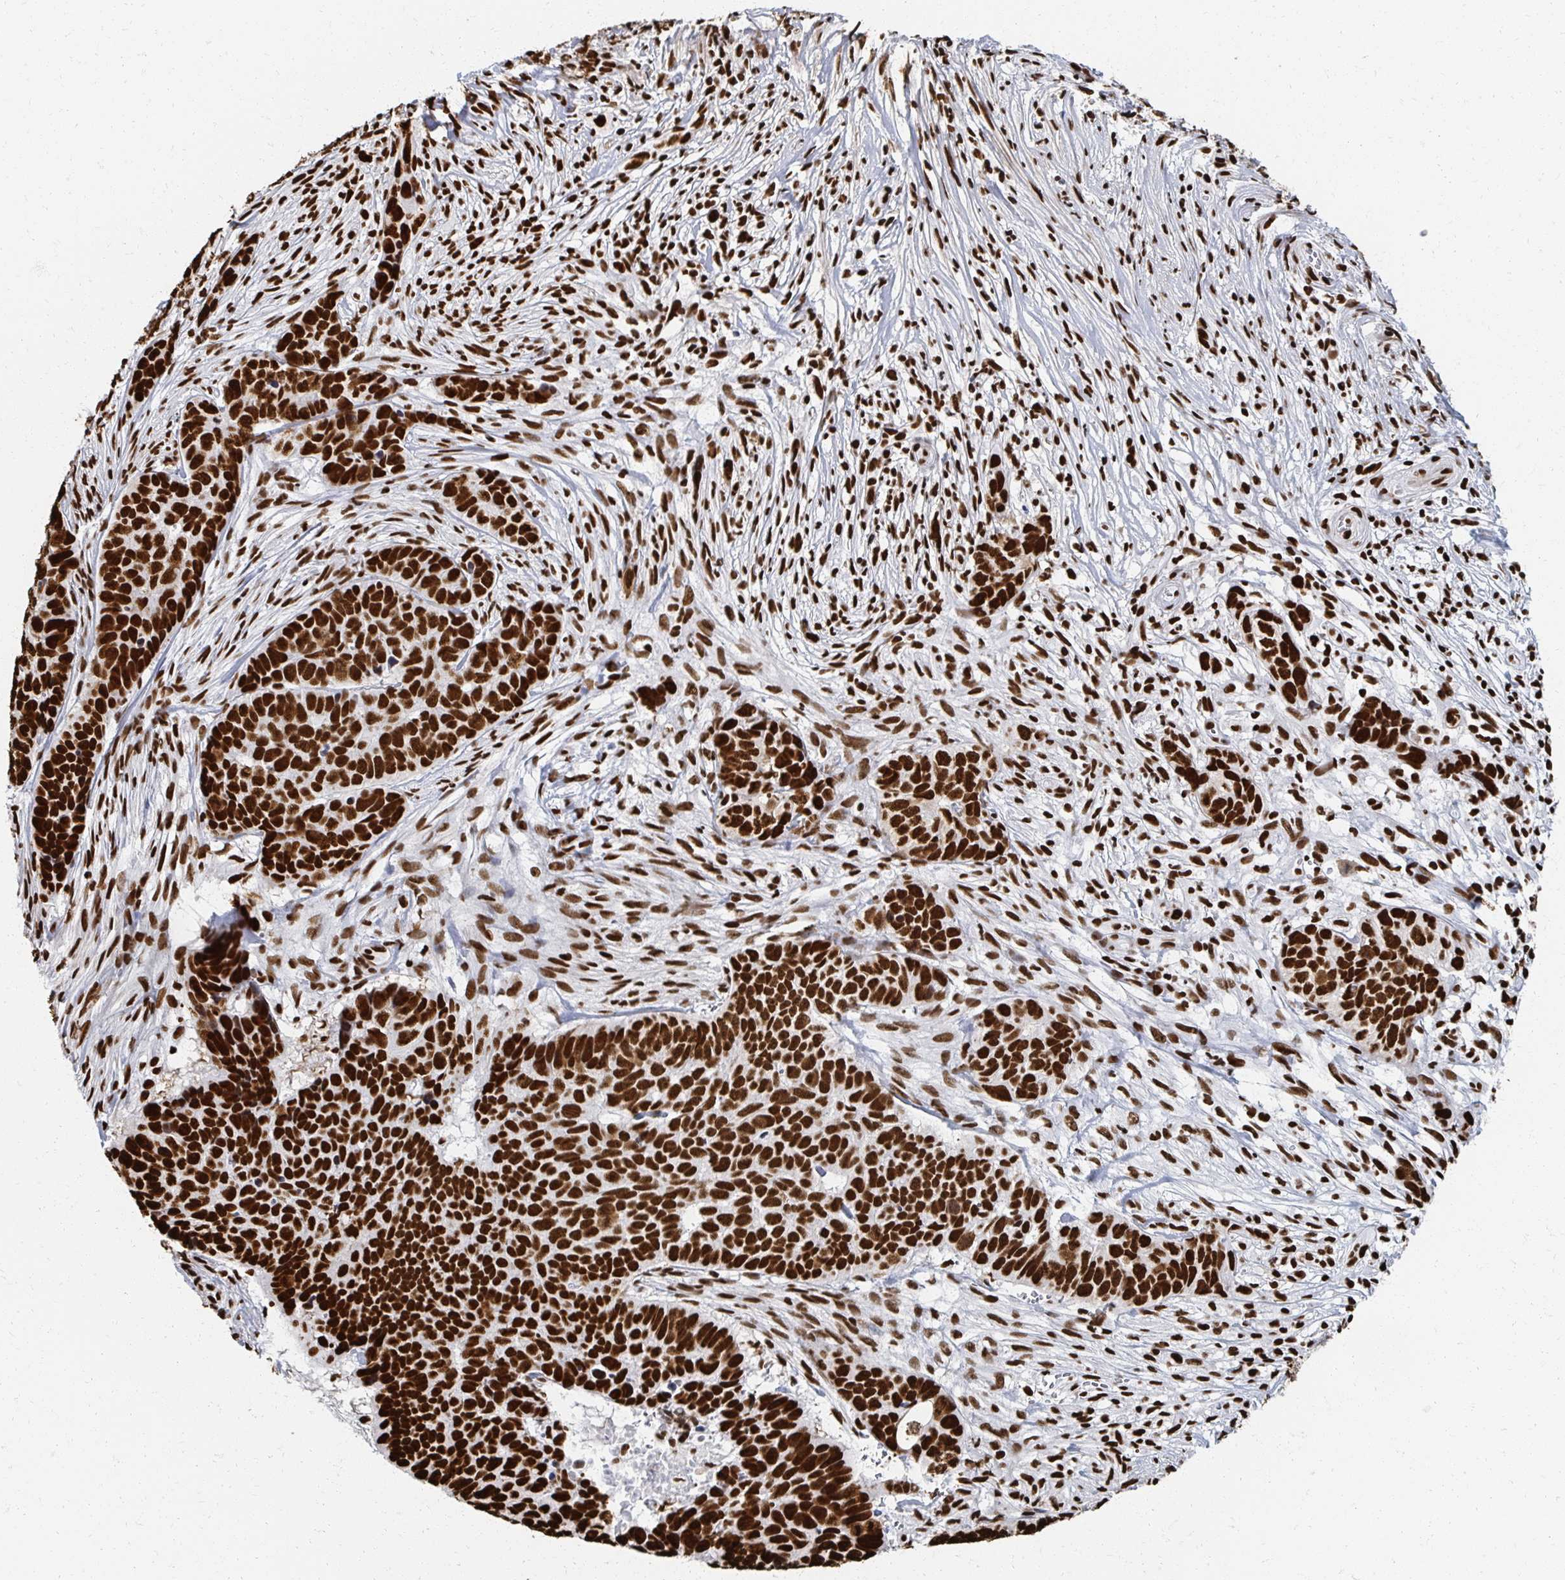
{"staining": {"intensity": "strong", "quantity": ">75%", "location": "nuclear"}, "tissue": "skin cancer", "cell_type": "Tumor cells", "image_type": "cancer", "snomed": [{"axis": "morphology", "description": "Basal cell carcinoma"}, {"axis": "topography", "description": "Skin"}], "caption": "A brown stain highlights strong nuclear positivity of a protein in basal cell carcinoma (skin) tumor cells.", "gene": "RBBP7", "patient": {"sex": "female", "age": 82}}